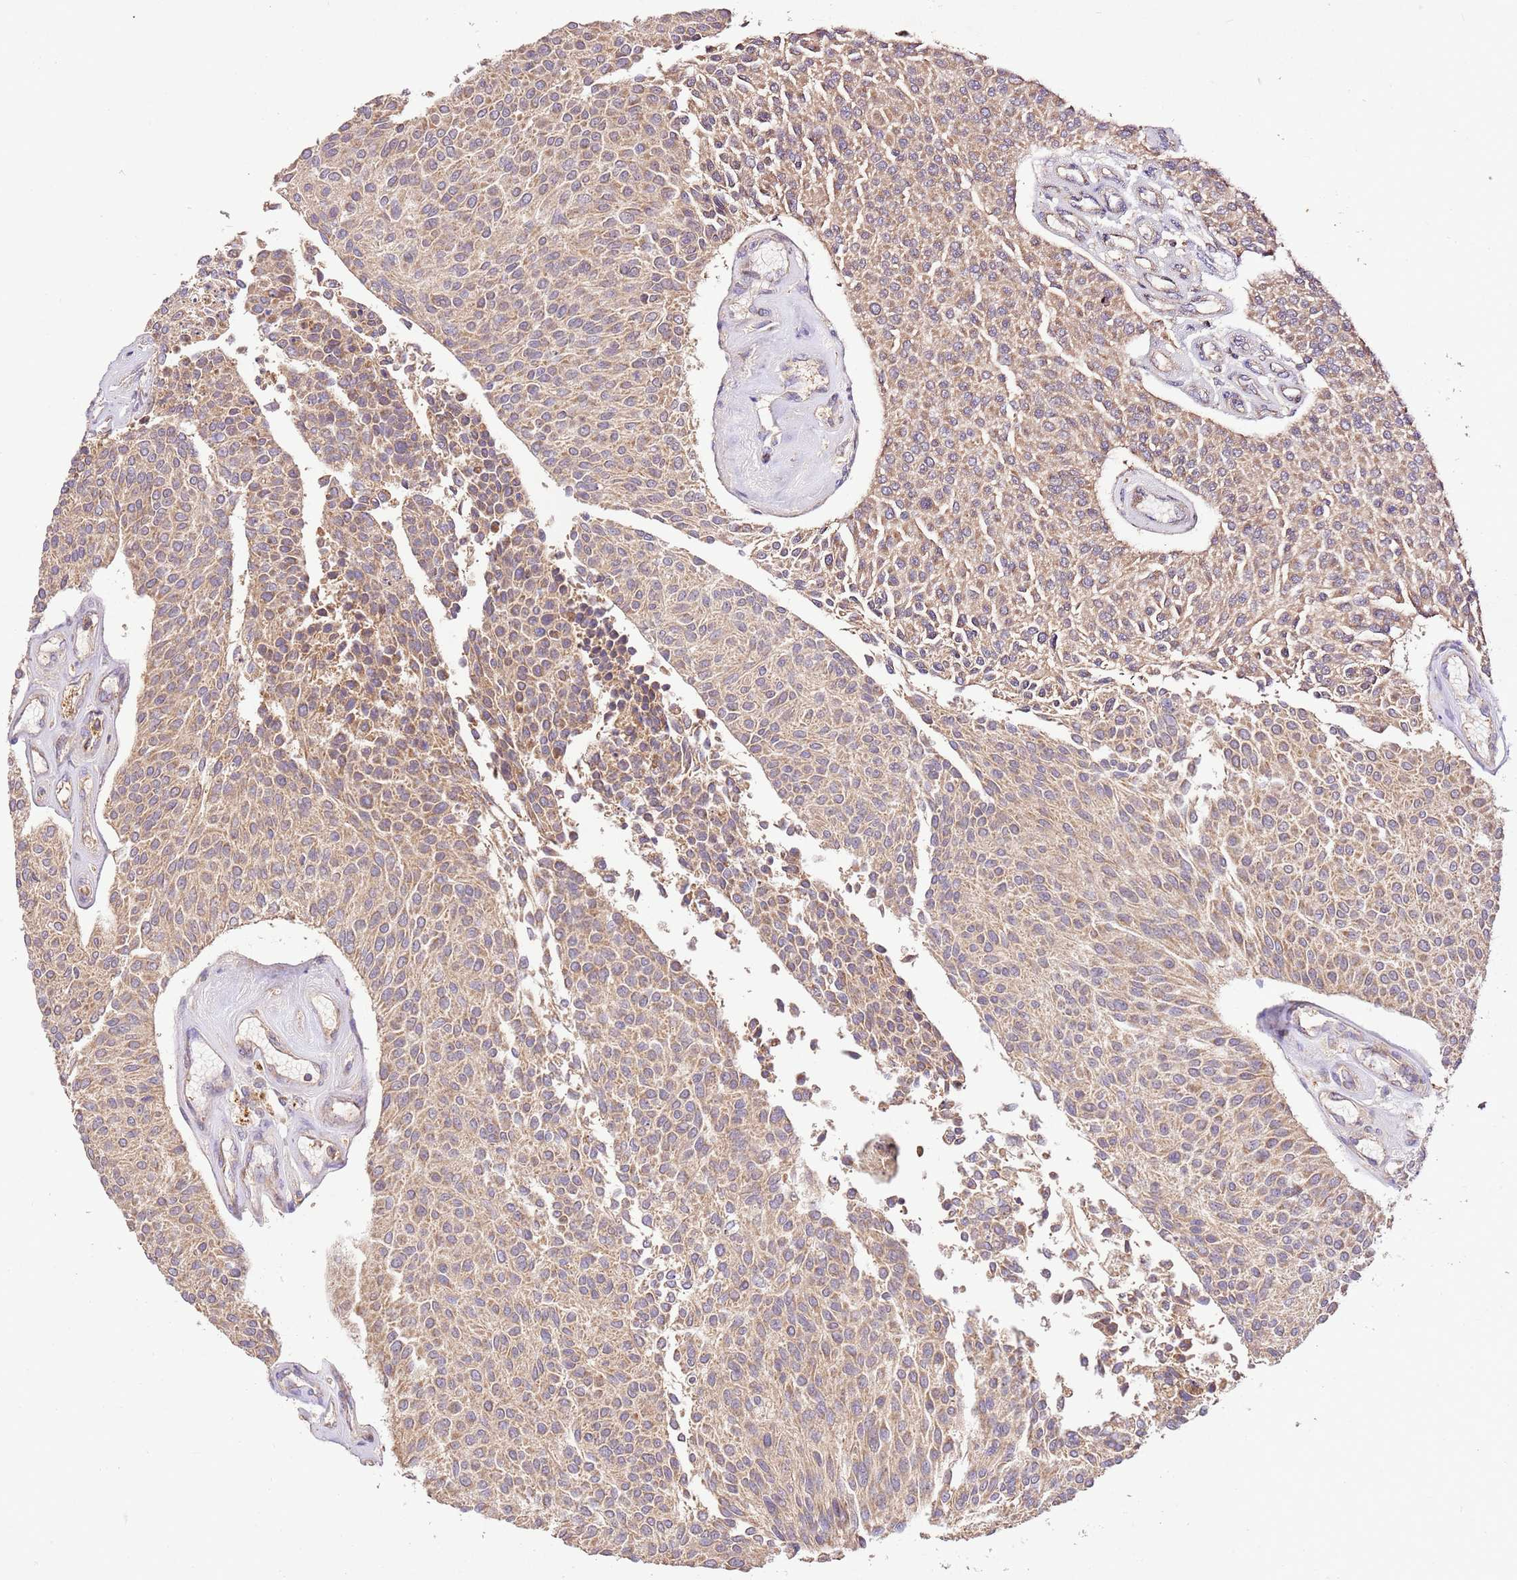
{"staining": {"intensity": "moderate", "quantity": ">75%", "location": "cytoplasmic/membranous"}, "tissue": "urothelial cancer", "cell_type": "Tumor cells", "image_type": "cancer", "snomed": [{"axis": "morphology", "description": "Urothelial carcinoma, NOS"}, {"axis": "topography", "description": "Urinary bladder"}], "caption": "An immunohistochemistry (IHC) micrograph of tumor tissue is shown. Protein staining in brown highlights moderate cytoplasmic/membranous positivity in transitional cell carcinoma within tumor cells.", "gene": "LRRC28", "patient": {"sex": "male", "age": 55}}